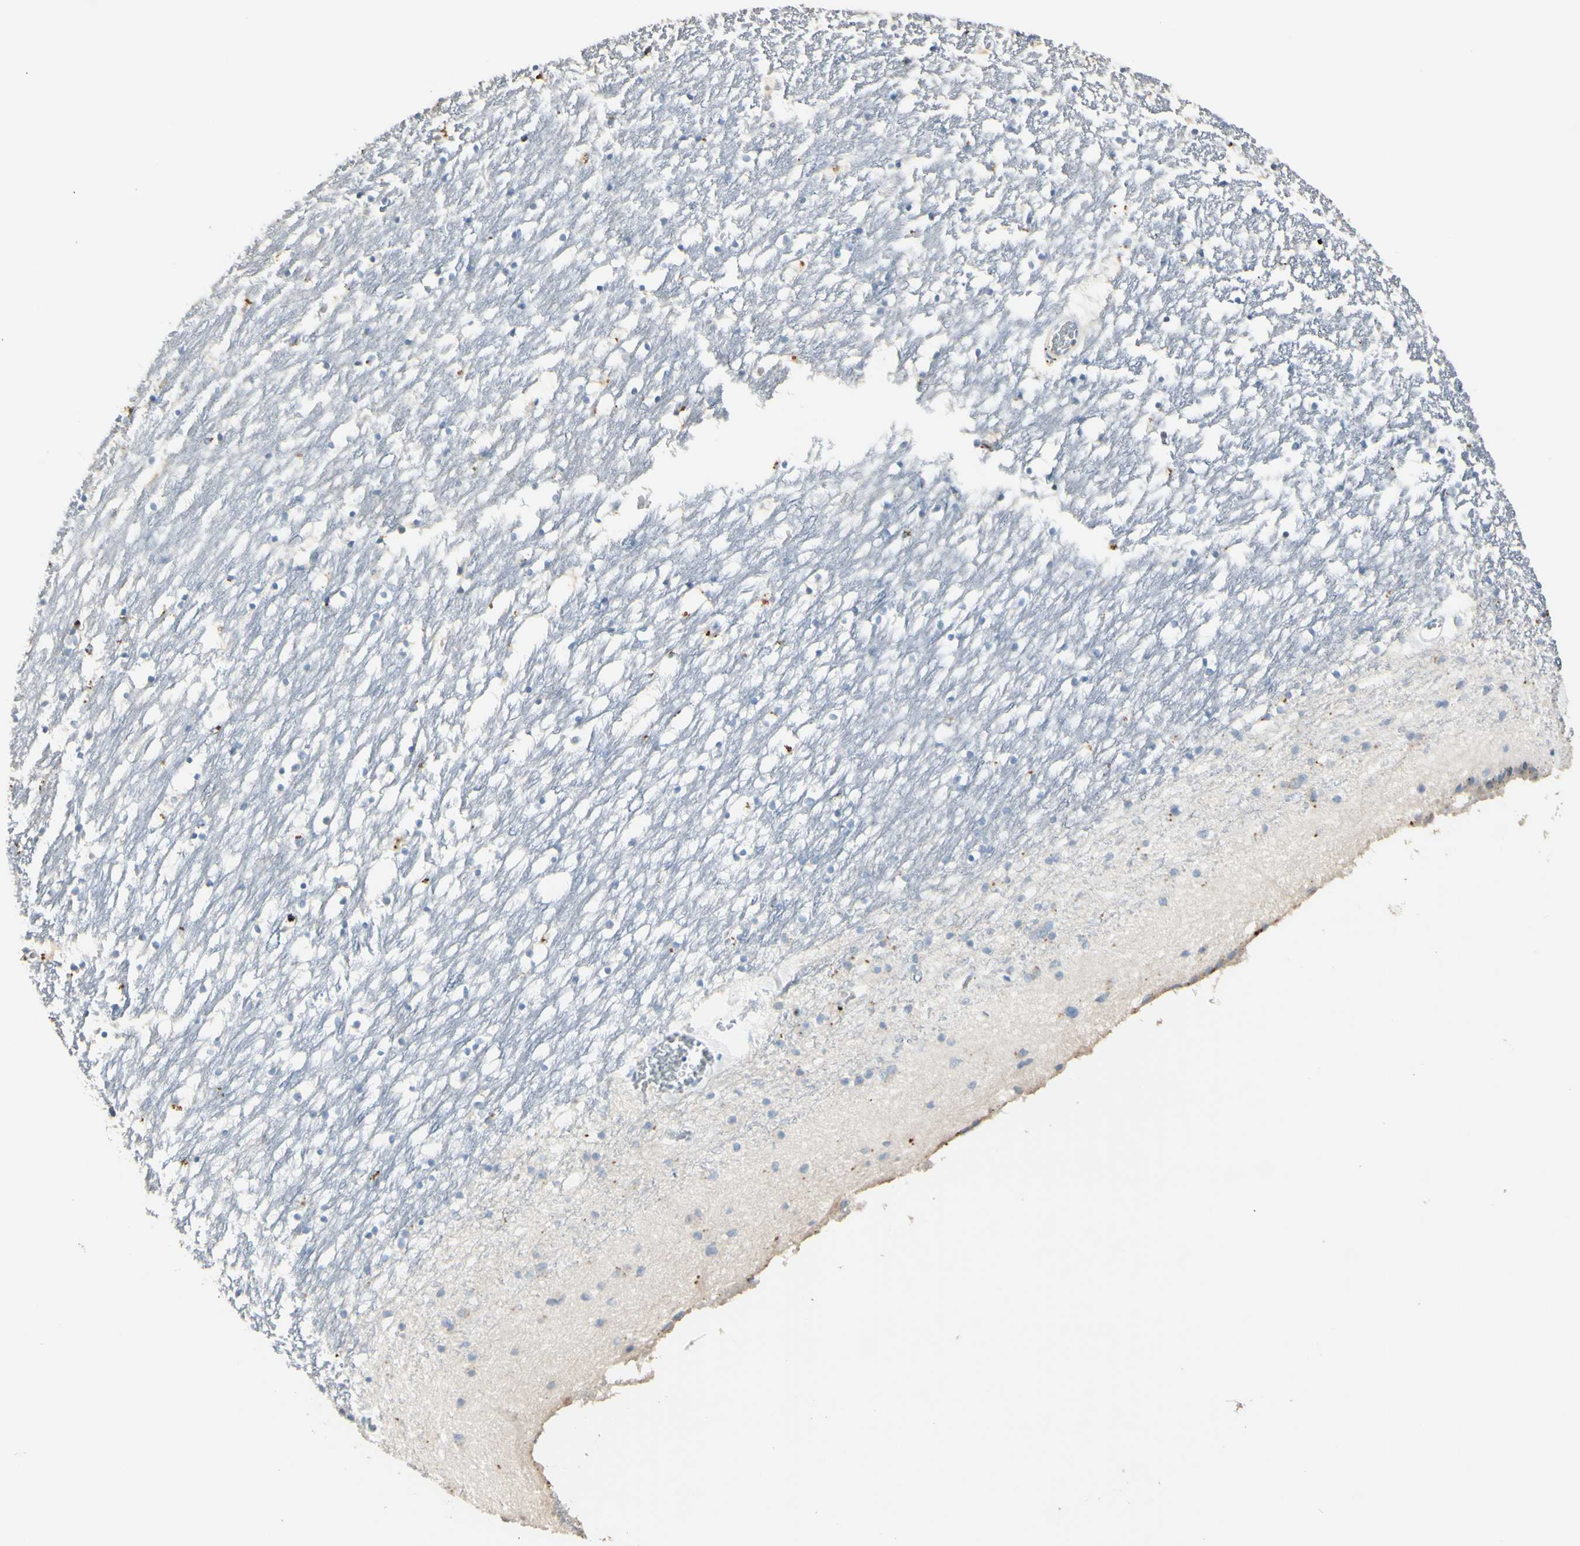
{"staining": {"intensity": "moderate", "quantity": "25%-75%", "location": "cytoplasmic/membranous"}, "tissue": "caudate", "cell_type": "Glial cells", "image_type": "normal", "snomed": [{"axis": "morphology", "description": "Normal tissue, NOS"}, {"axis": "topography", "description": "Lateral ventricle wall"}], "caption": "A high-resolution micrograph shows immunohistochemistry staining of normal caudate, which exhibits moderate cytoplasmic/membranous staining in approximately 25%-75% of glial cells.", "gene": "ANGPTL1", "patient": {"sex": "male", "age": 45}}